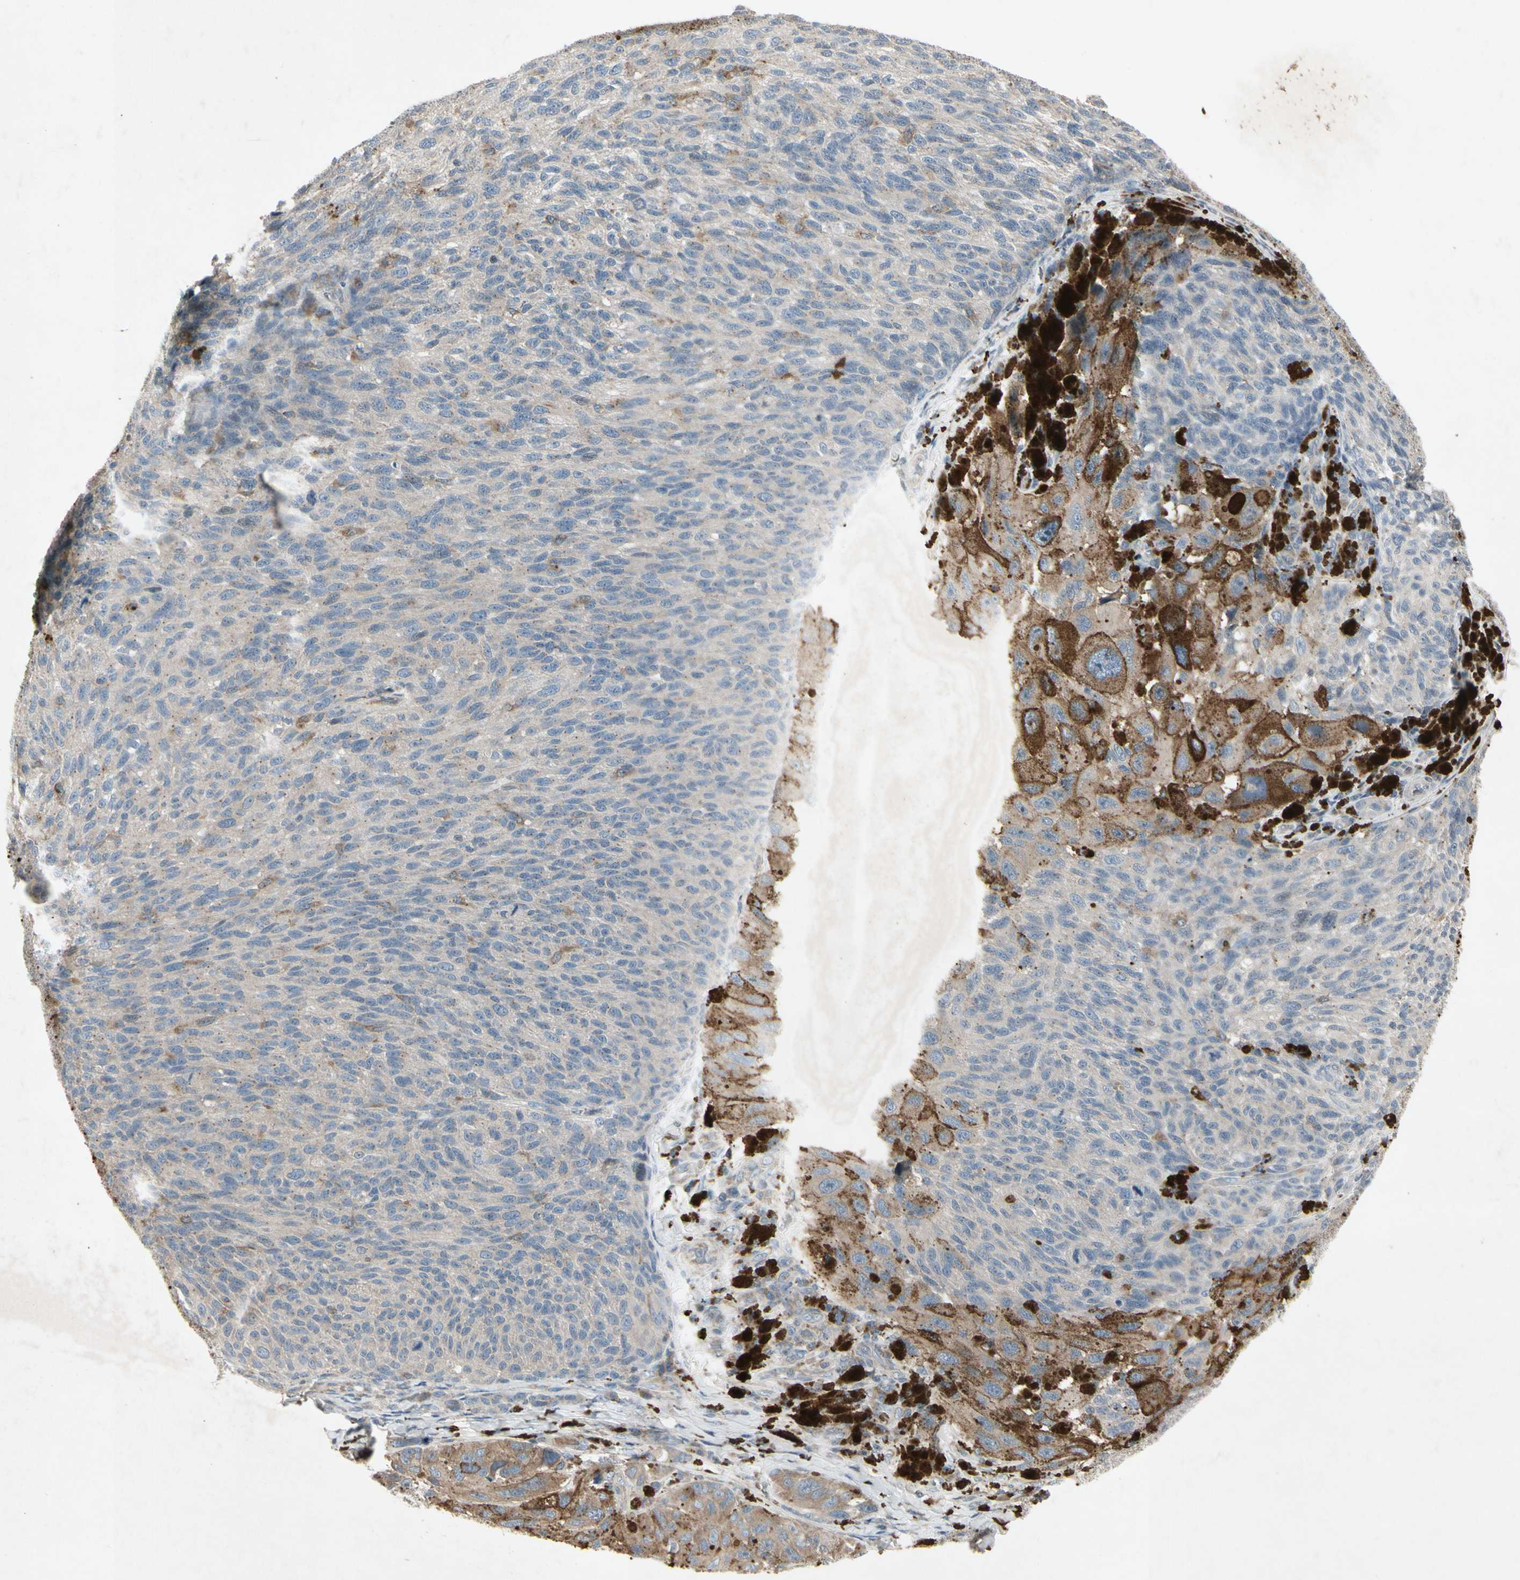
{"staining": {"intensity": "weak", "quantity": ">75%", "location": "cytoplasmic/membranous"}, "tissue": "melanoma", "cell_type": "Tumor cells", "image_type": "cancer", "snomed": [{"axis": "morphology", "description": "Malignant melanoma, NOS"}, {"axis": "topography", "description": "Skin"}], "caption": "Weak cytoplasmic/membranous protein expression is seen in approximately >75% of tumor cells in melanoma.", "gene": "TEK", "patient": {"sex": "female", "age": 73}}